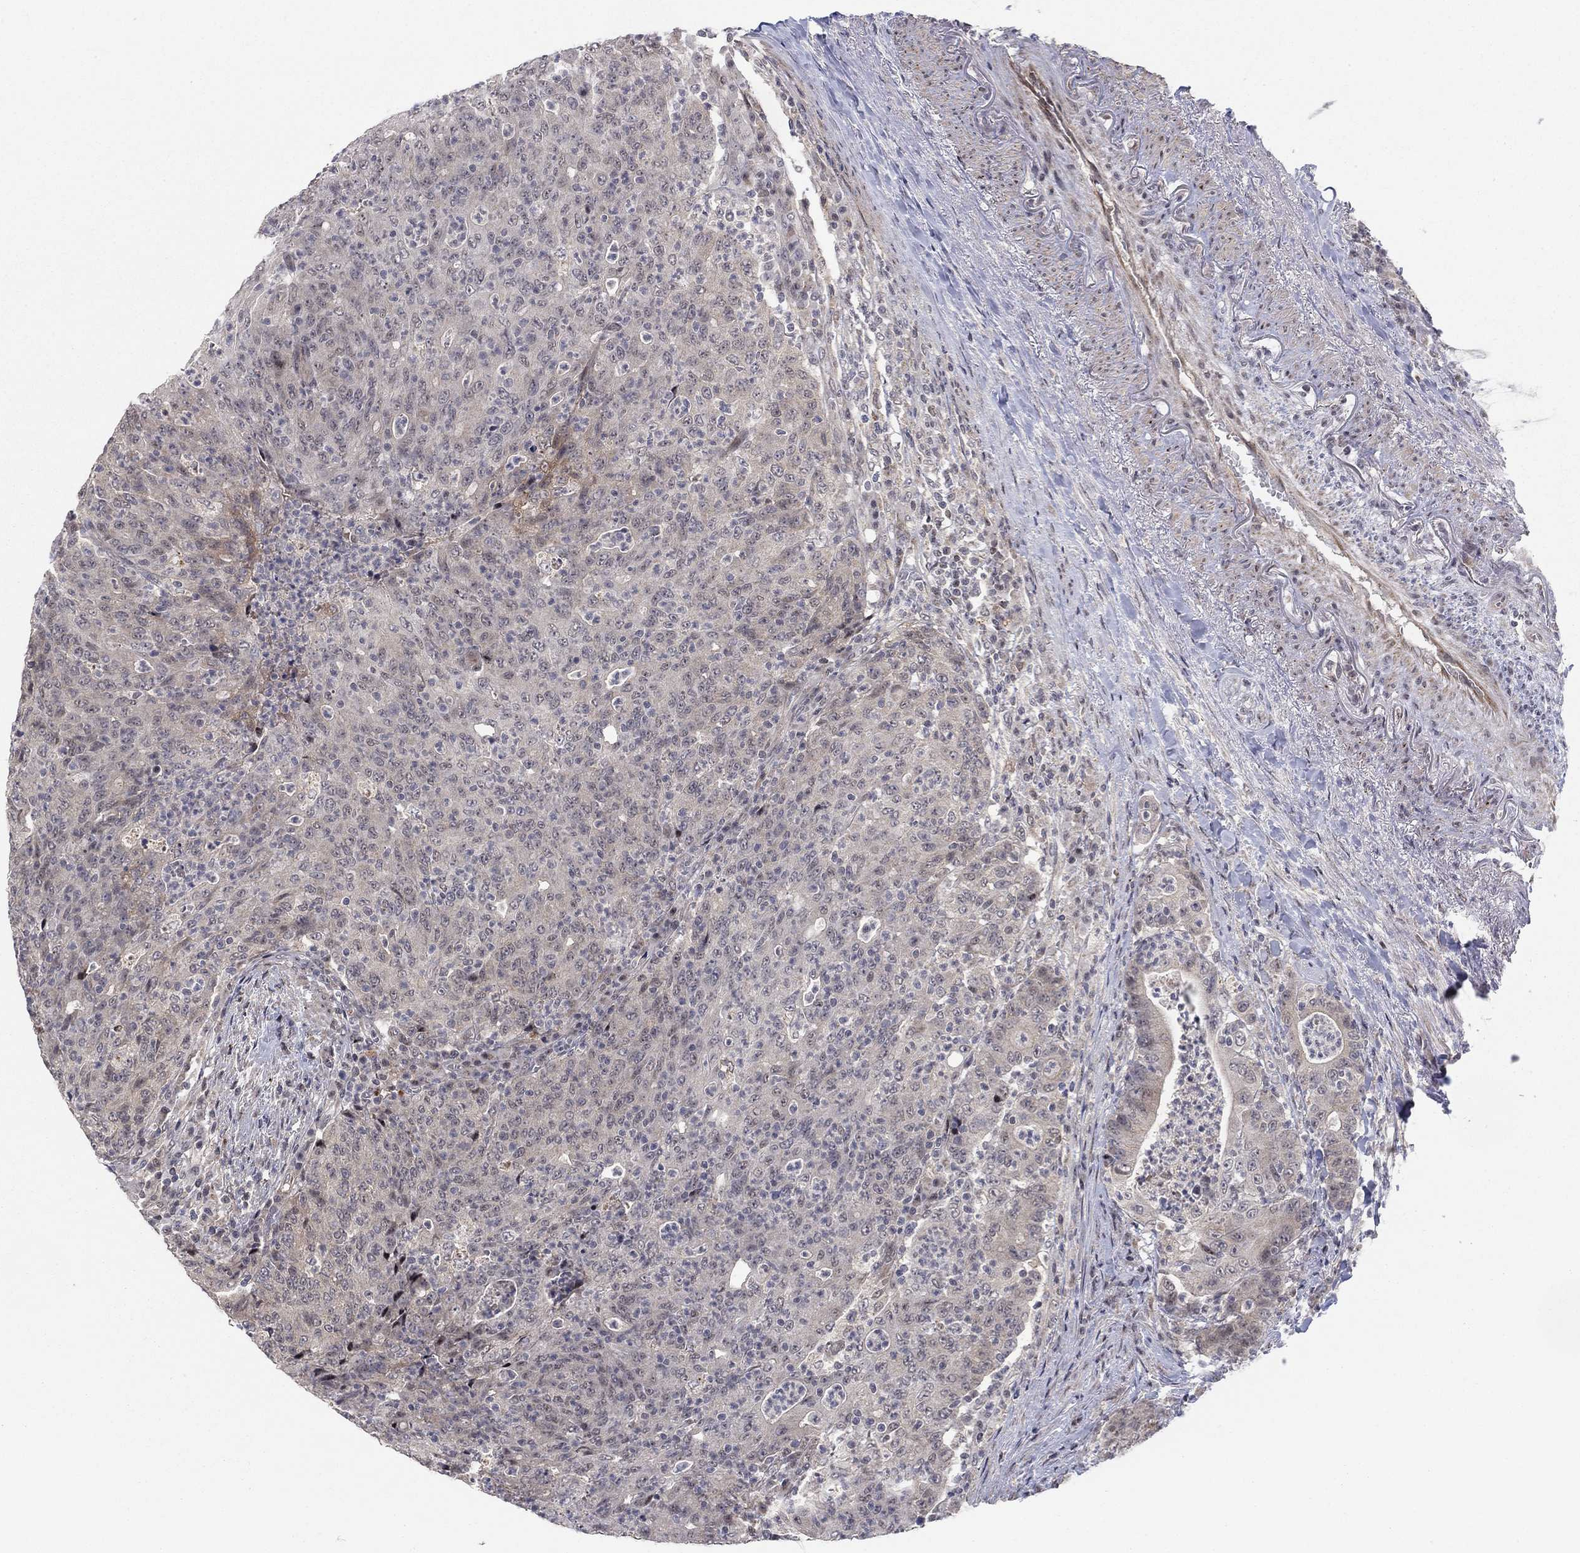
{"staining": {"intensity": "negative", "quantity": "none", "location": "none"}, "tissue": "colorectal cancer", "cell_type": "Tumor cells", "image_type": "cancer", "snomed": [{"axis": "morphology", "description": "Adenocarcinoma, NOS"}, {"axis": "topography", "description": "Colon"}], "caption": "Adenocarcinoma (colorectal) was stained to show a protein in brown. There is no significant positivity in tumor cells.", "gene": "ZNF395", "patient": {"sex": "male", "age": 70}}